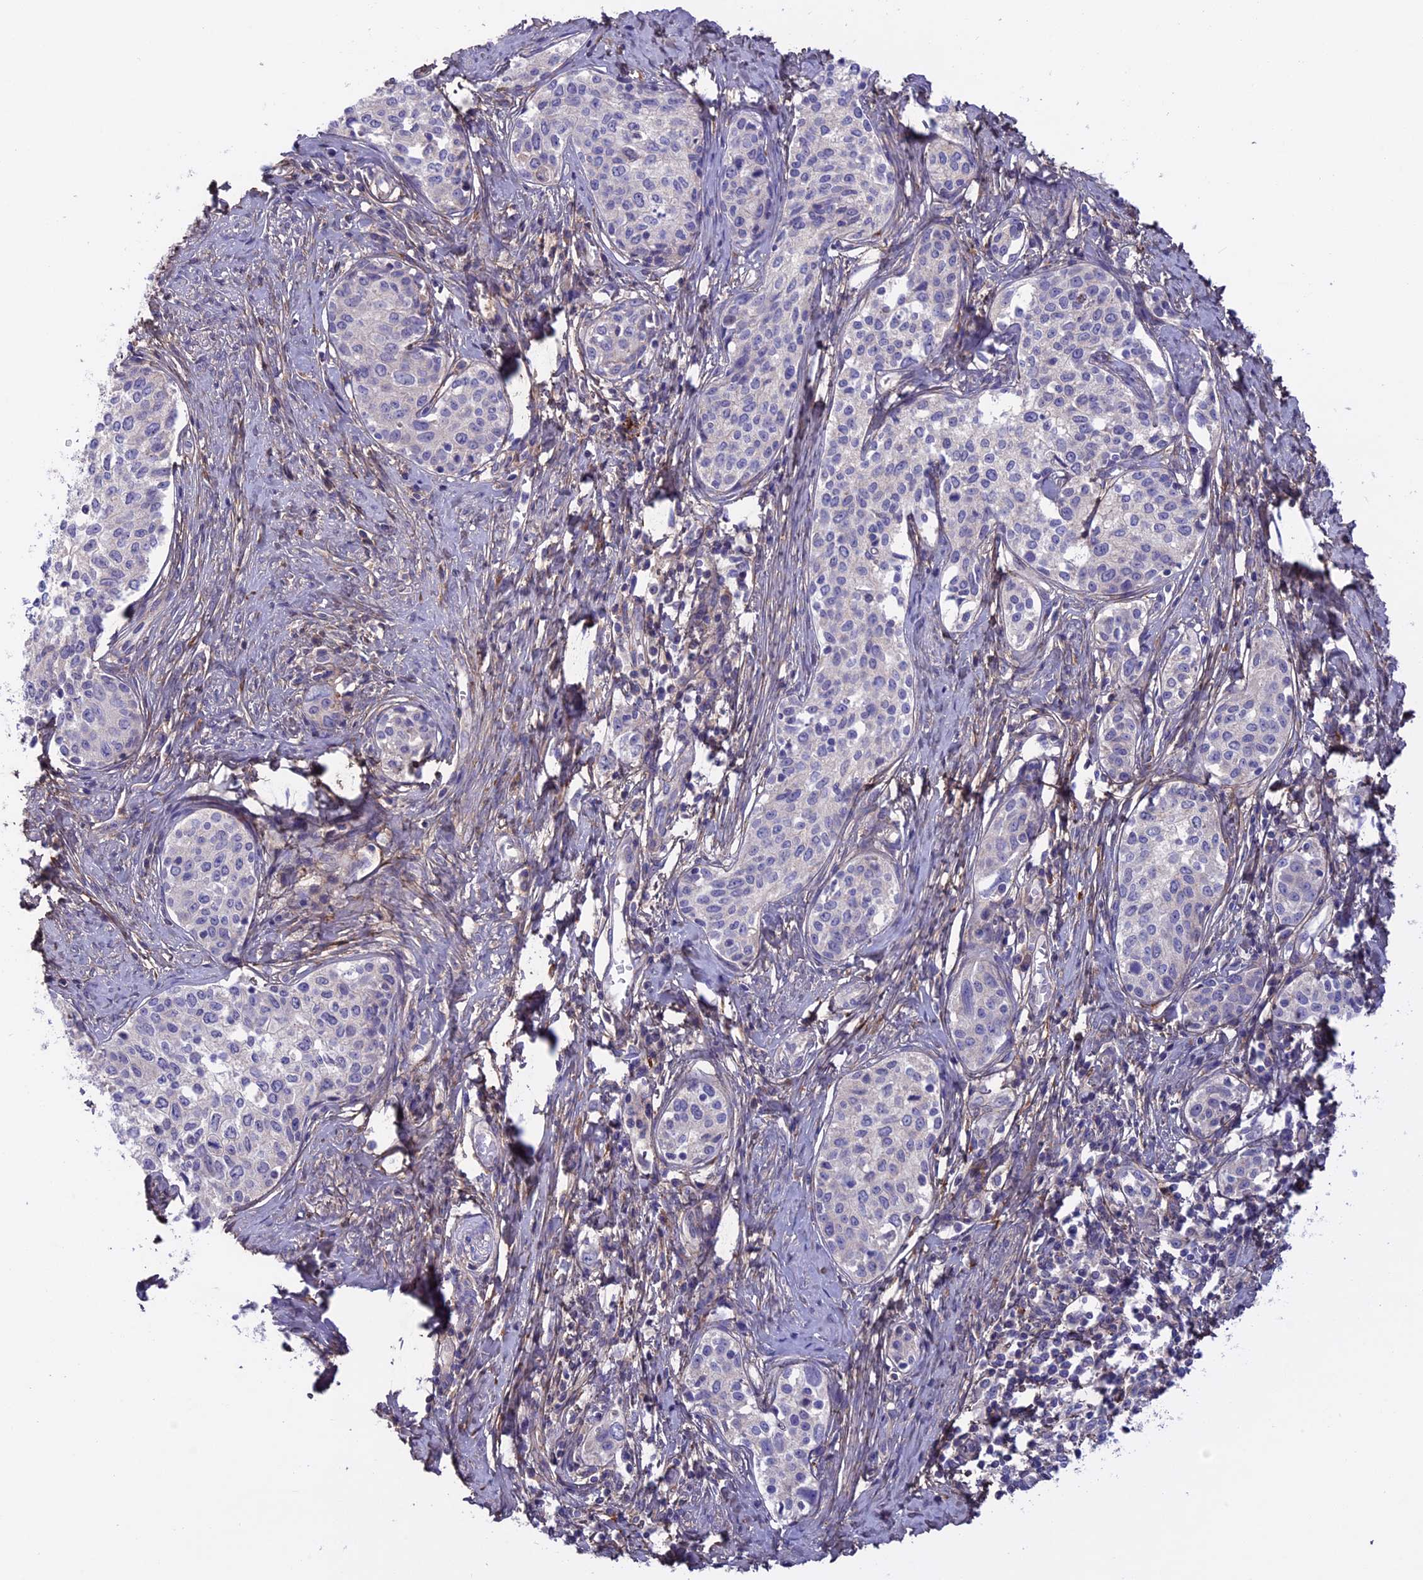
{"staining": {"intensity": "negative", "quantity": "none", "location": "none"}, "tissue": "cervical cancer", "cell_type": "Tumor cells", "image_type": "cancer", "snomed": [{"axis": "morphology", "description": "Squamous cell carcinoma, NOS"}, {"axis": "morphology", "description": "Adenocarcinoma, NOS"}, {"axis": "topography", "description": "Cervix"}], "caption": "Tumor cells are negative for brown protein staining in adenocarcinoma (cervical).", "gene": "COL4A3", "patient": {"sex": "female", "age": 52}}